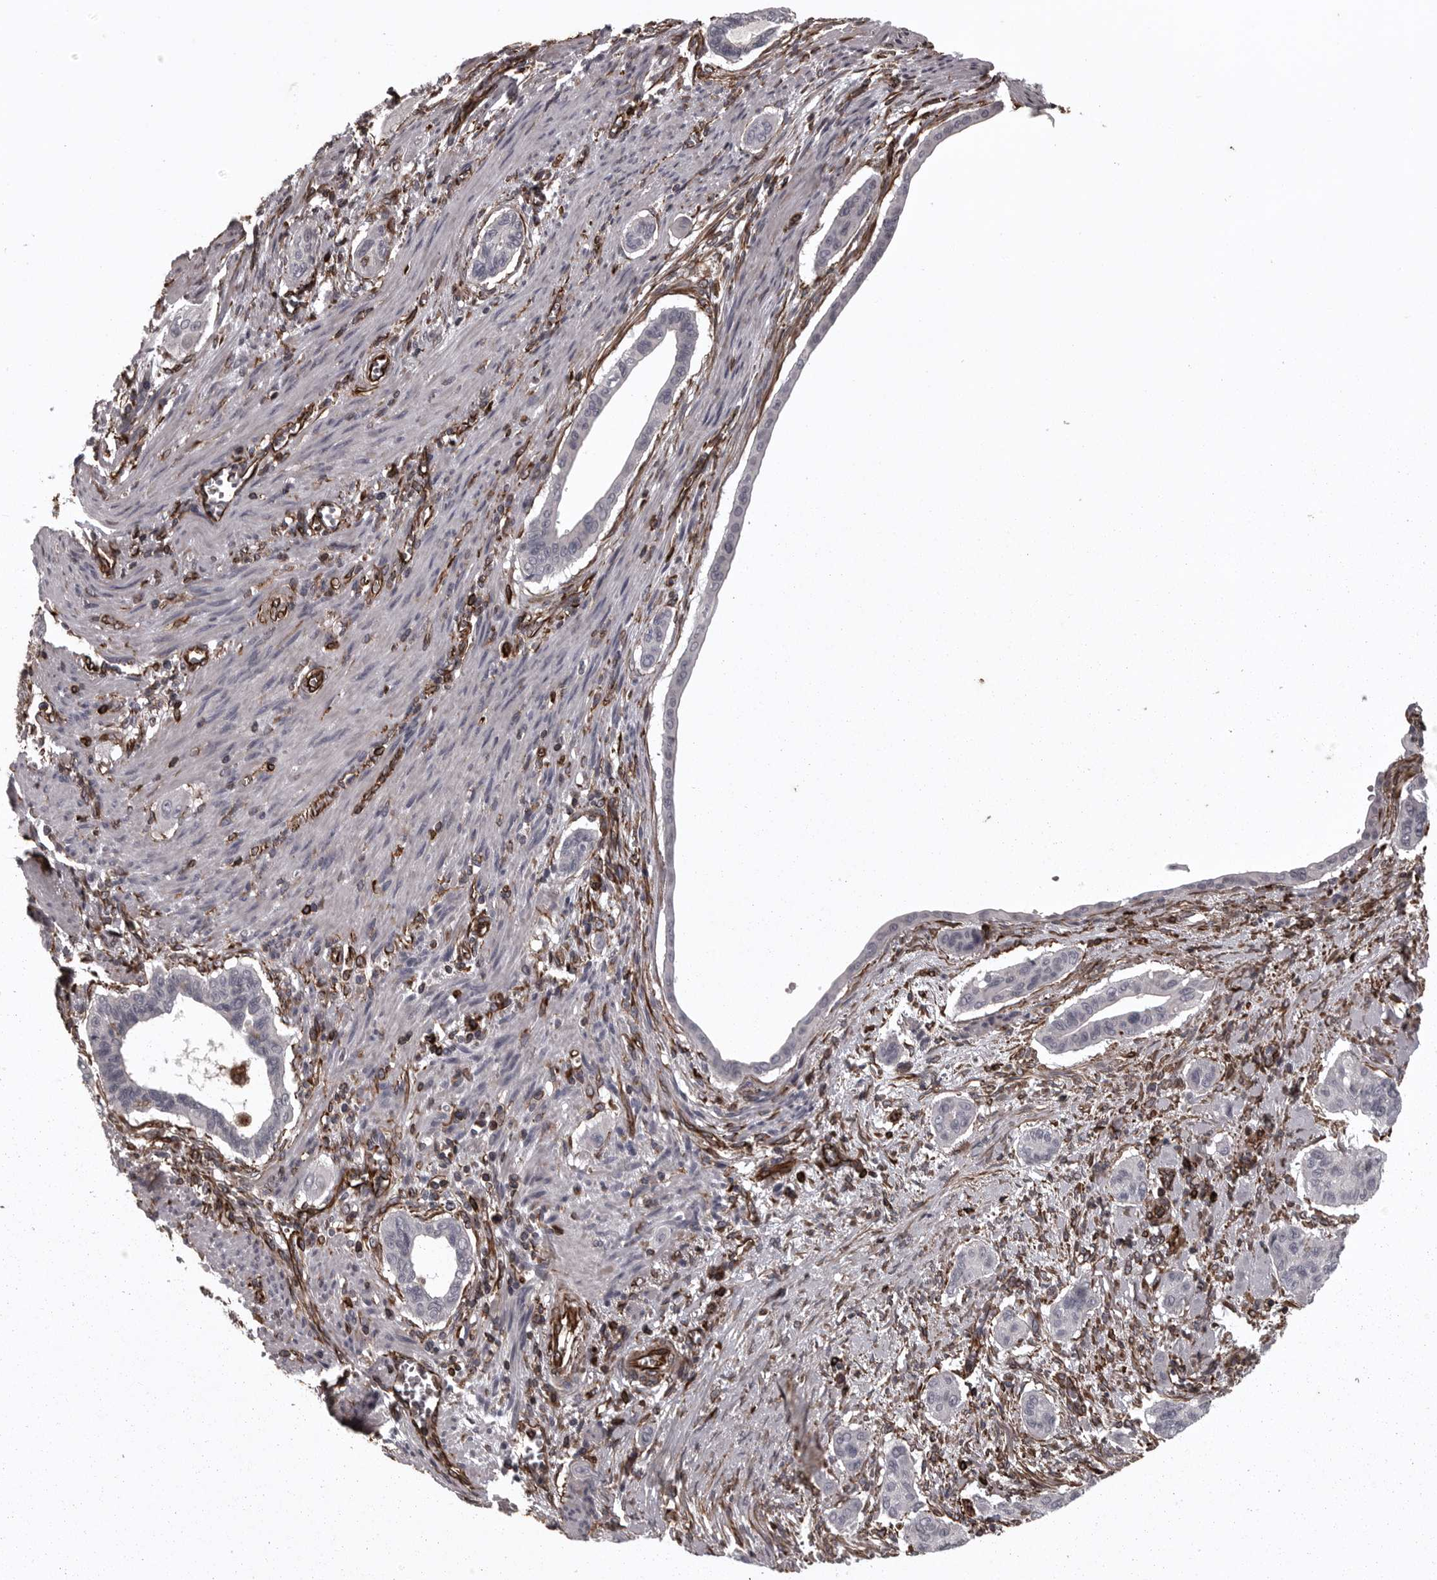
{"staining": {"intensity": "negative", "quantity": "none", "location": "none"}, "tissue": "pancreatic cancer", "cell_type": "Tumor cells", "image_type": "cancer", "snomed": [{"axis": "morphology", "description": "Adenocarcinoma, NOS"}, {"axis": "topography", "description": "Pancreas"}], "caption": "The photomicrograph demonstrates no significant expression in tumor cells of pancreatic cancer.", "gene": "FAAP100", "patient": {"sex": "male", "age": 77}}